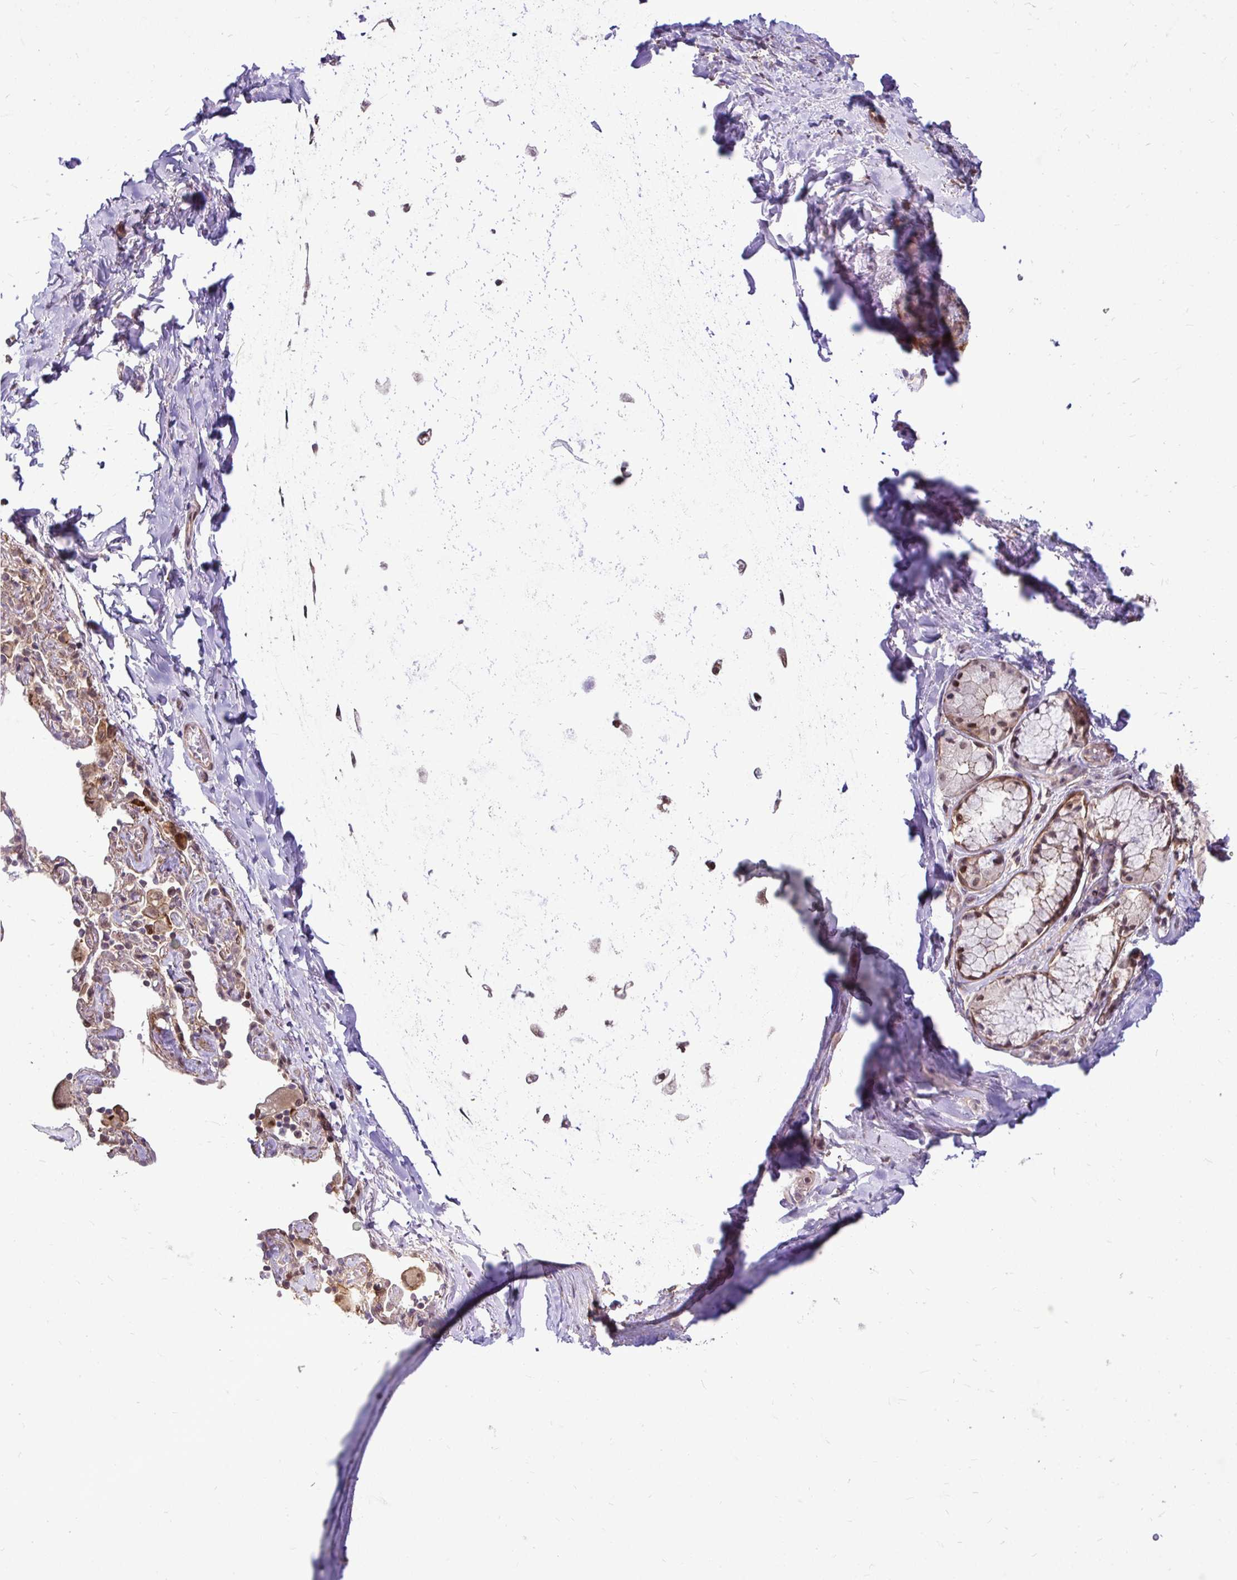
{"staining": {"intensity": "negative", "quantity": "none", "location": "none"}, "tissue": "soft tissue", "cell_type": "Chondrocytes", "image_type": "normal", "snomed": [{"axis": "morphology", "description": "Normal tissue, NOS"}, {"axis": "topography", "description": "Cartilage tissue"}, {"axis": "topography", "description": "Bronchus"}], "caption": "Immunohistochemistry histopathology image of normal soft tissue: human soft tissue stained with DAB (3,3'-diaminobenzidine) exhibits no significant protein positivity in chondrocytes. (Immunohistochemistry, brightfield microscopy, high magnification).", "gene": "TRIP6", "patient": {"sex": "male", "age": 64}}